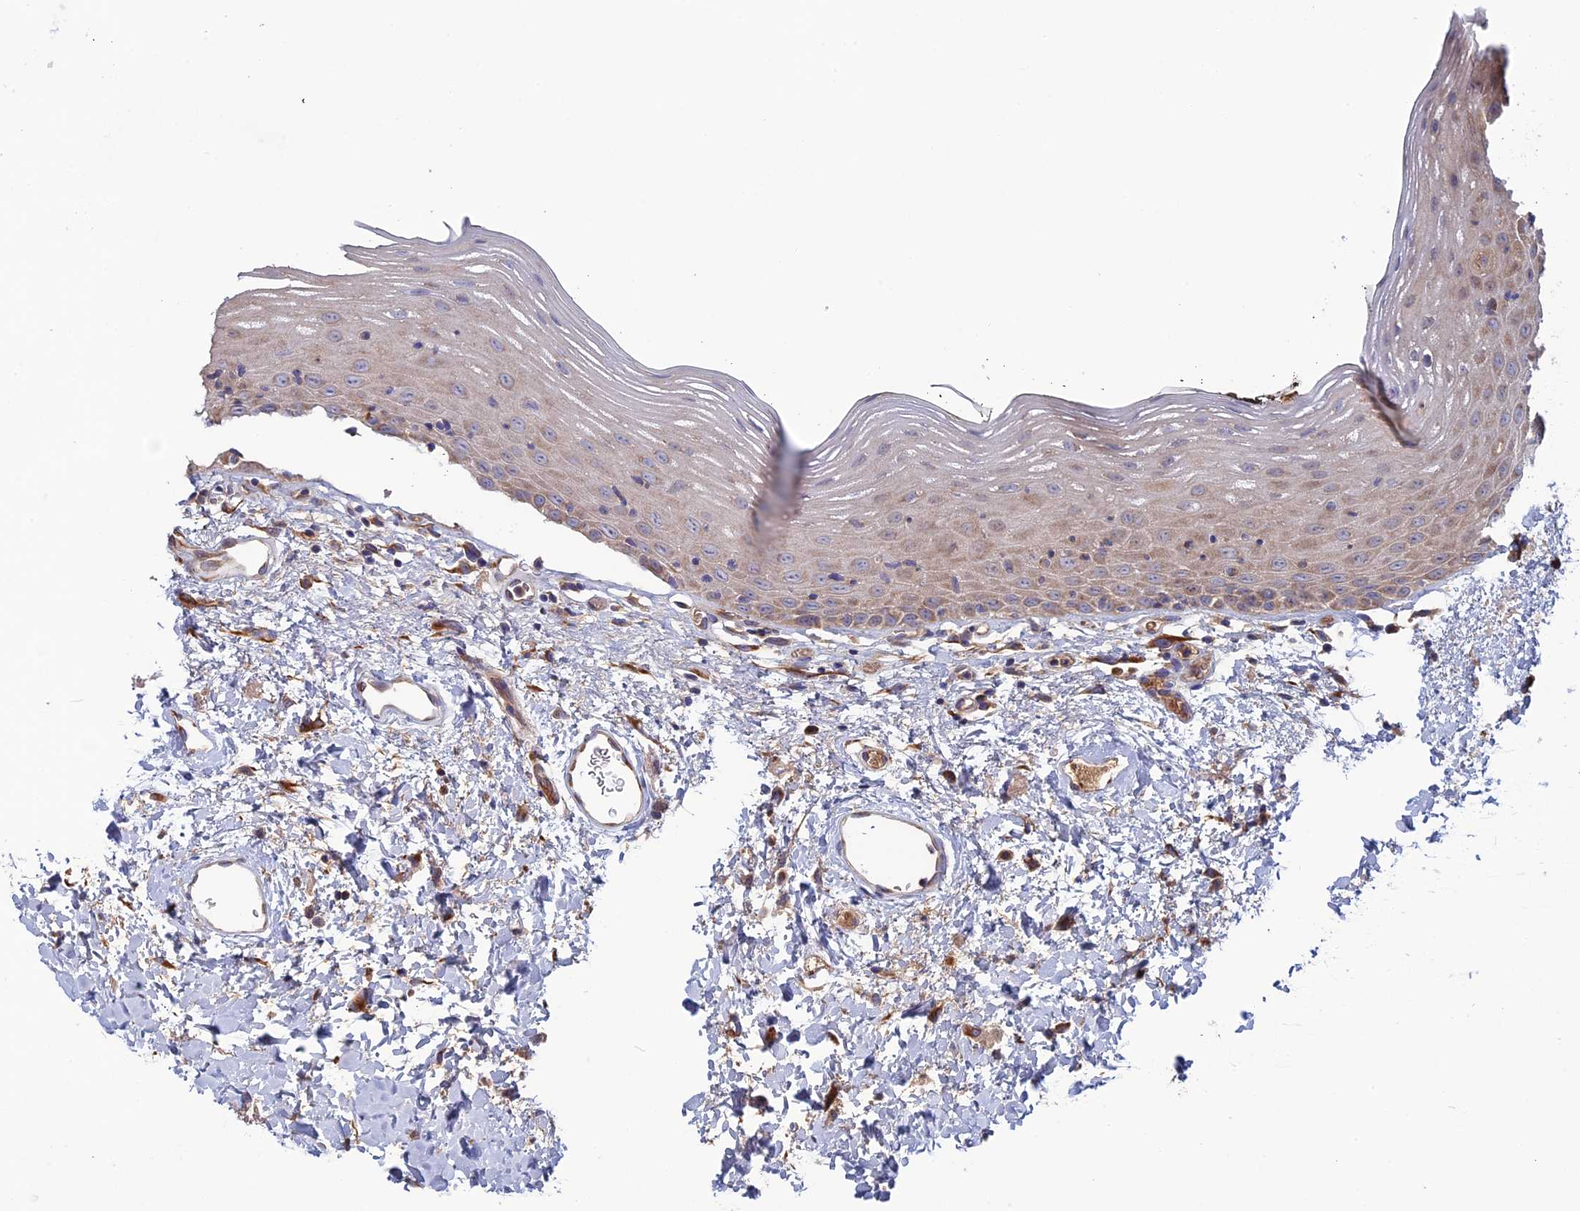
{"staining": {"intensity": "weak", "quantity": "25%-75%", "location": "cytoplasmic/membranous"}, "tissue": "oral mucosa", "cell_type": "Squamous epithelial cells", "image_type": "normal", "snomed": [{"axis": "morphology", "description": "Normal tissue, NOS"}, {"axis": "topography", "description": "Oral tissue"}], "caption": "A low amount of weak cytoplasmic/membranous positivity is seen in about 25%-75% of squamous epithelial cells in unremarkable oral mucosa.", "gene": "SLC15A5", "patient": {"sex": "male", "age": 74}}